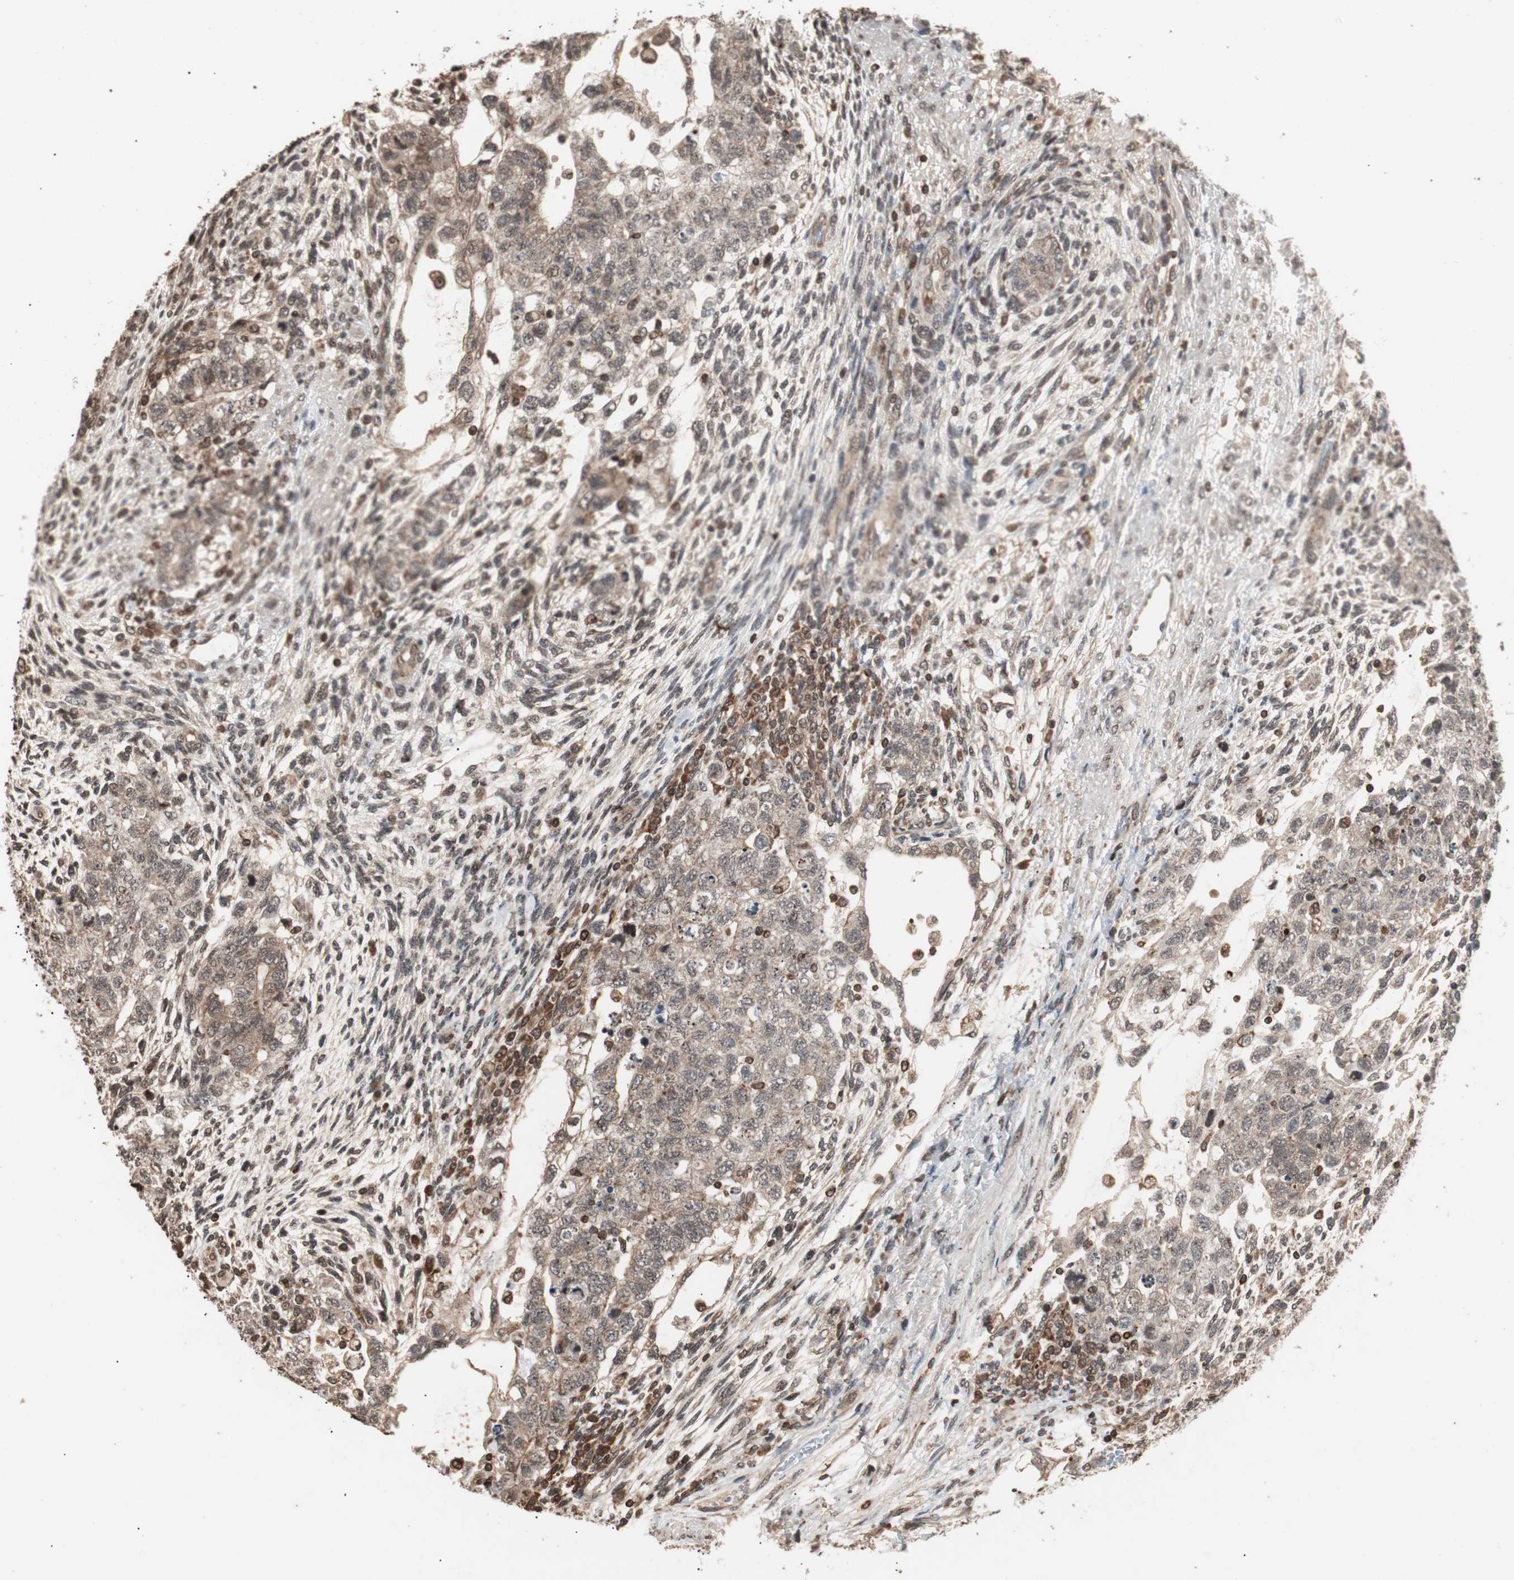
{"staining": {"intensity": "weak", "quantity": ">75%", "location": "cytoplasmic/membranous"}, "tissue": "testis cancer", "cell_type": "Tumor cells", "image_type": "cancer", "snomed": [{"axis": "morphology", "description": "Normal tissue, NOS"}, {"axis": "morphology", "description": "Carcinoma, Embryonal, NOS"}, {"axis": "topography", "description": "Testis"}], "caption": "Protein staining reveals weak cytoplasmic/membranous staining in approximately >75% of tumor cells in testis cancer. (IHC, brightfield microscopy, high magnification).", "gene": "ZFC3H1", "patient": {"sex": "male", "age": 36}}